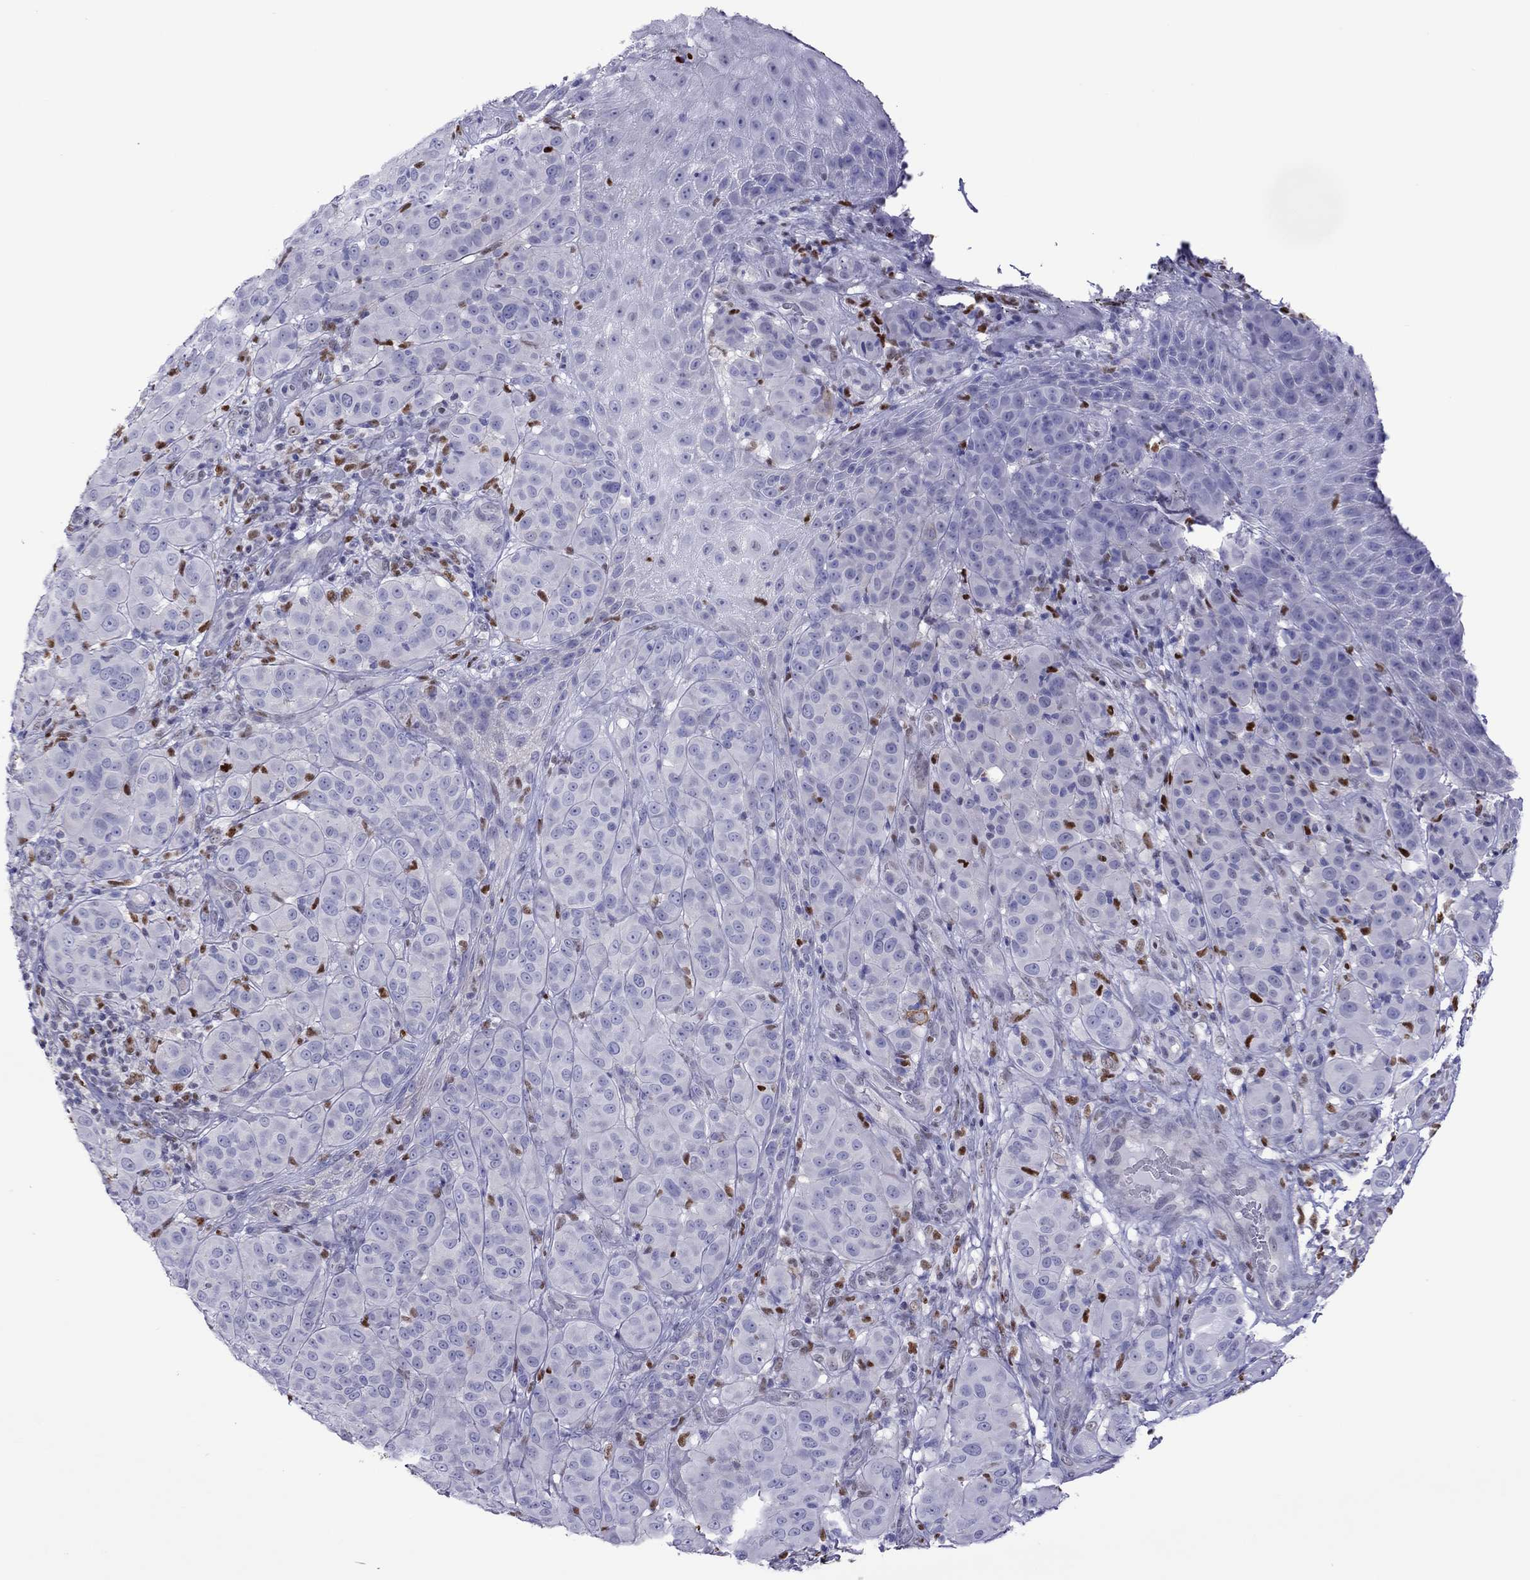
{"staining": {"intensity": "negative", "quantity": "none", "location": "none"}, "tissue": "melanoma", "cell_type": "Tumor cells", "image_type": "cancer", "snomed": [{"axis": "morphology", "description": "Malignant melanoma, NOS"}, {"axis": "topography", "description": "Skin"}], "caption": "DAB immunohistochemical staining of human malignant melanoma exhibits no significant expression in tumor cells. Brightfield microscopy of immunohistochemistry (IHC) stained with DAB (3,3'-diaminobenzidine) (brown) and hematoxylin (blue), captured at high magnification.", "gene": "MPZ", "patient": {"sex": "female", "age": 87}}